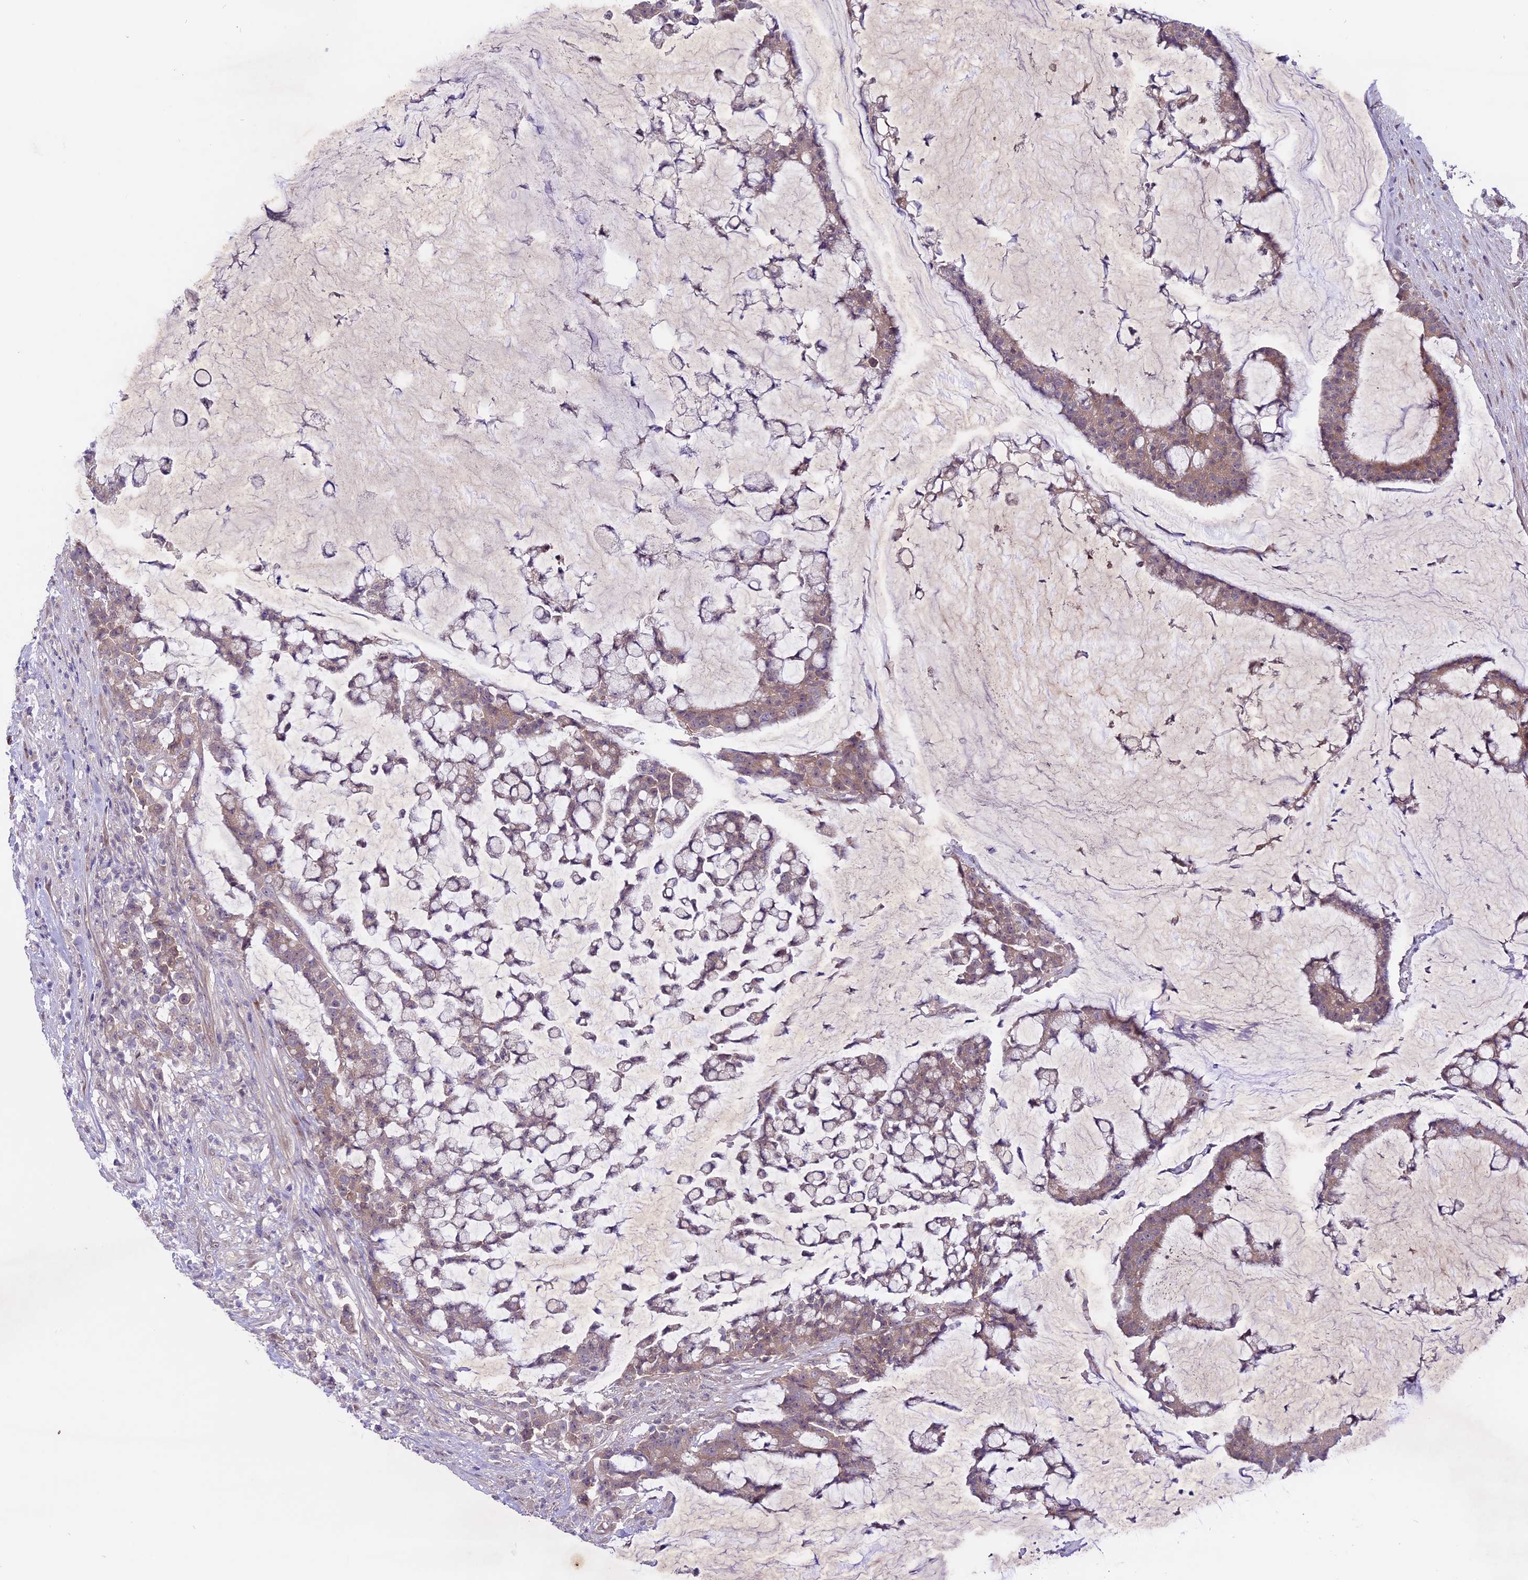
{"staining": {"intensity": "weak", "quantity": "25%-75%", "location": "cytoplasmic/membranous"}, "tissue": "colorectal cancer", "cell_type": "Tumor cells", "image_type": "cancer", "snomed": [{"axis": "morphology", "description": "Adenocarcinoma, NOS"}, {"axis": "topography", "description": "Colon"}], "caption": "Weak cytoplasmic/membranous protein staining is identified in about 25%-75% of tumor cells in adenocarcinoma (colorectal).", "gene": "SPRED1", "patient": {"sex": "female", "age": 84}}